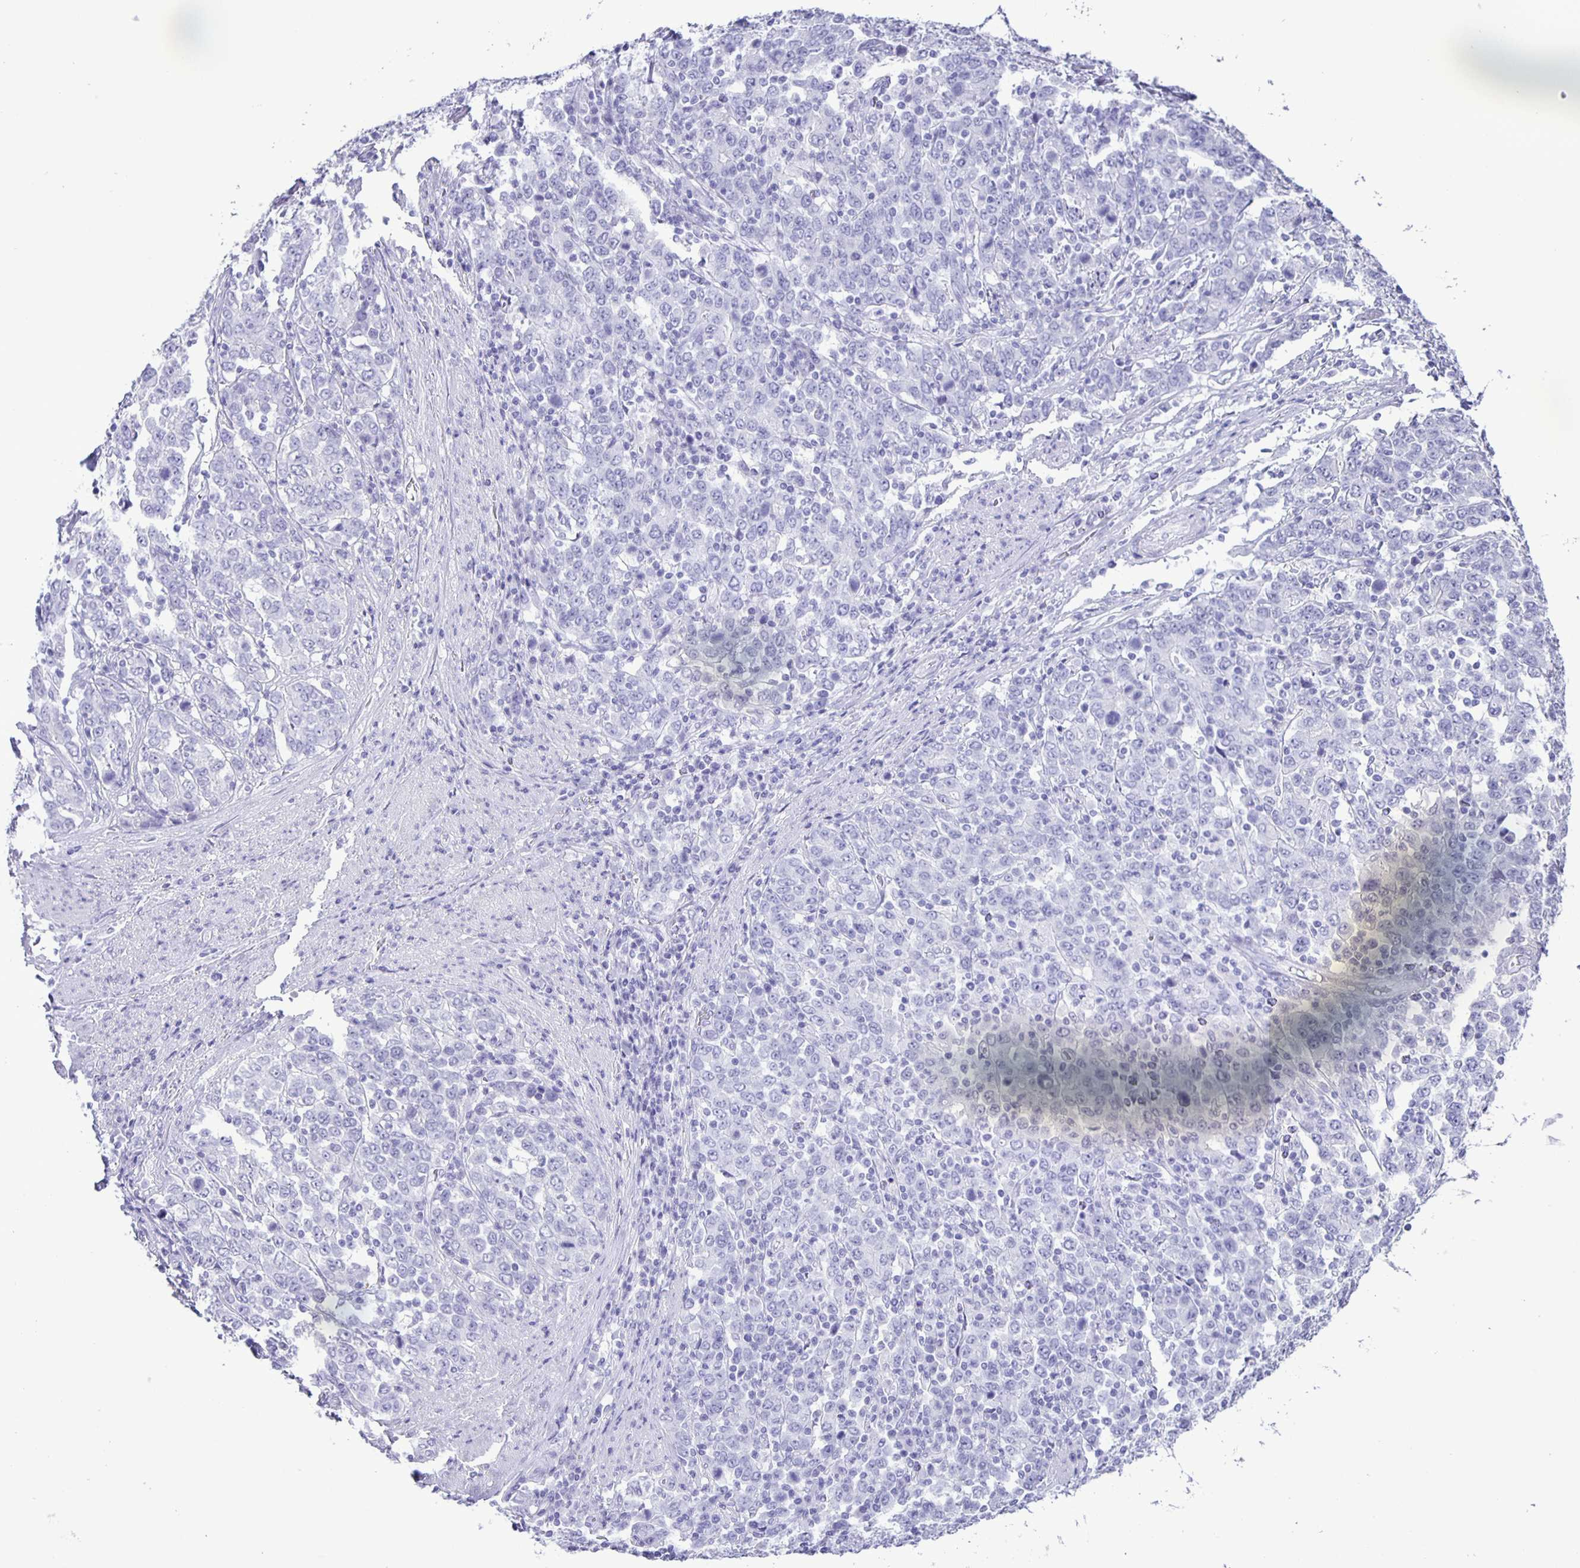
{"staining": {"intensity": "negative", "quantity": "none", "location": "none"}, "tissue": "stomach cancer", "cell_type": "Tumor cells", "image_type": "cancer", "snomed": [{"axis": "morphology", "description": "Adenocarcinoma, NOS"}, {"axis": "topography", "description": "Stomach, upper"}], "caption": "The immunohistochemistry (IHC) micrograph has no significant staining in tumor cells of stomach adenocarcinoma tissue.", "gene": "EZHIP", "patient": {"sex": "male", "age": 69}}